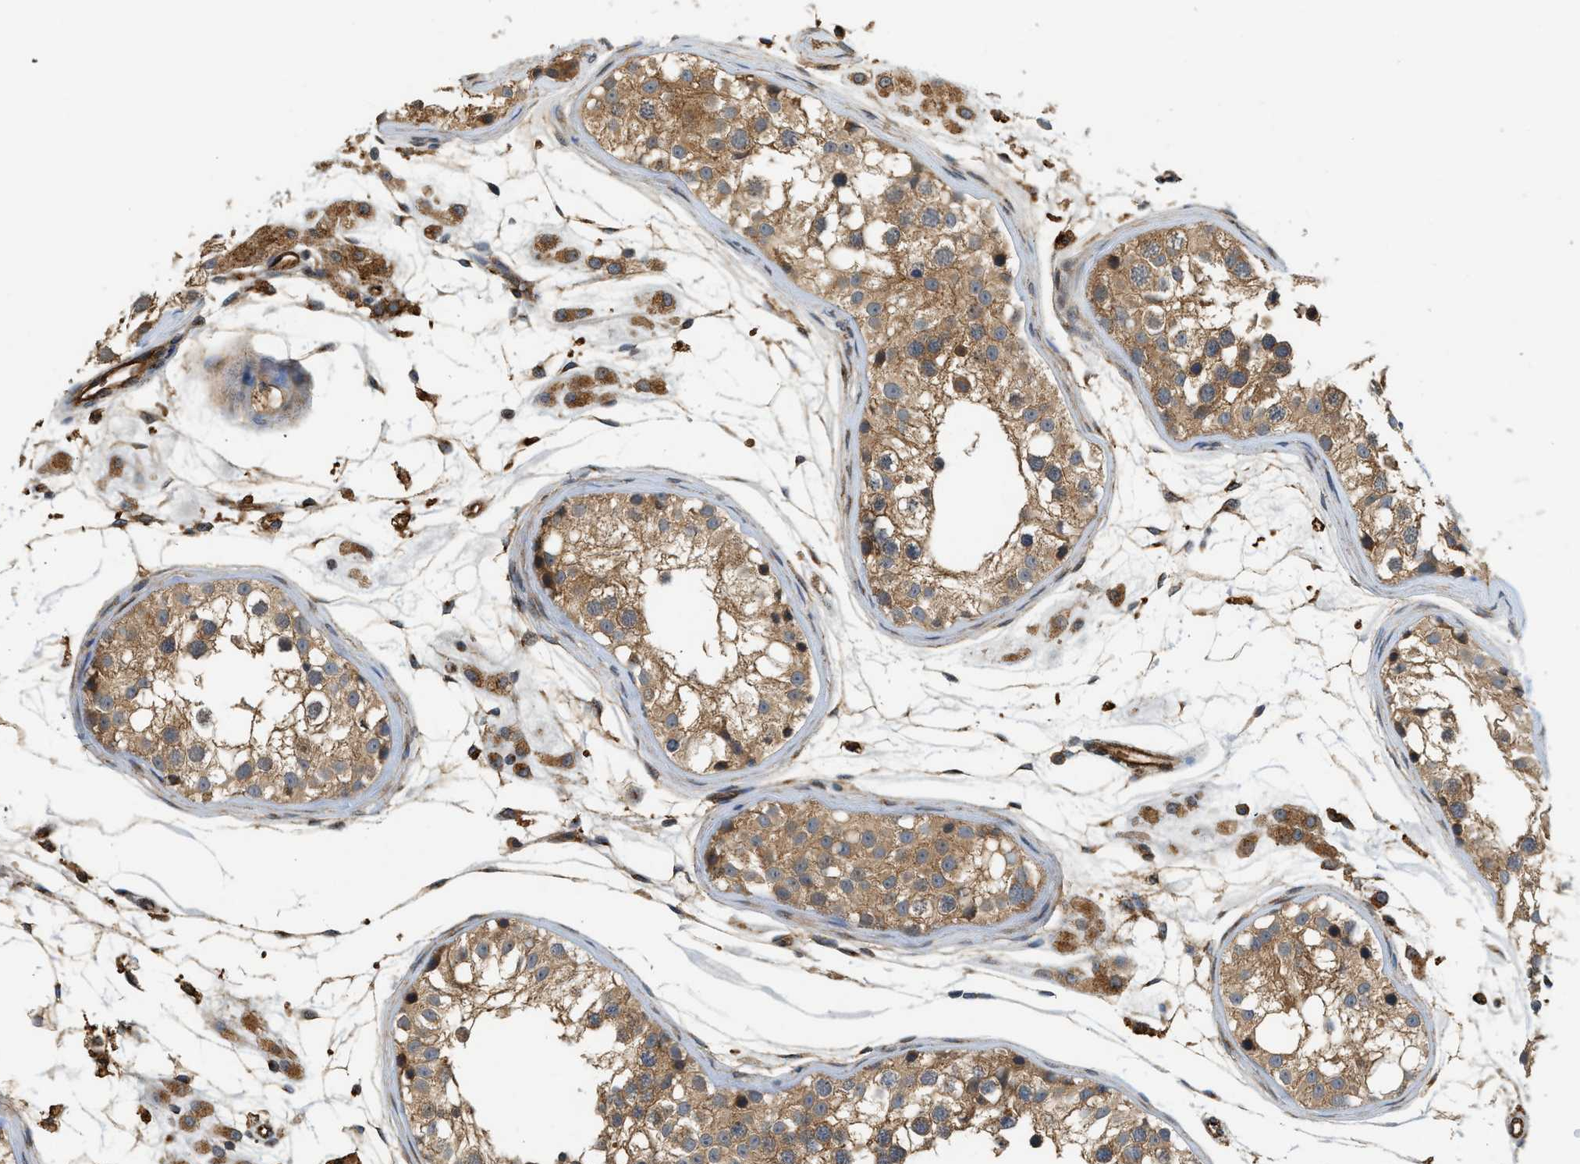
{"staining": {"intensity": "moderate", "quantity": ">75%", "location": "cytoplasmic/membranous"}, "tissue": "testis", "cell_type": "Cells in seminiferous ducts", "image_type": "normal", "snomed": [{"axis": "morphology", "description": "Normal tissue, NOS"}, {"axis": "morphology", "description": "Adenocarcinoma, metastatic, NOS"}, {"axis": "topography", "description": "Testis"}], "caption": "An IHC micrograph of benign tissue is shown. Protein staining in brown labels moderate cytoplasmic/membranous positivity in testis within cells in seminiferous ducts. (DAB (3,3'-diaminobenzidine) IHC, brown staining for protein, blue staining for nuclei).", "gene": "HIP1", "patient": {"sex": "male", "age": 26}}